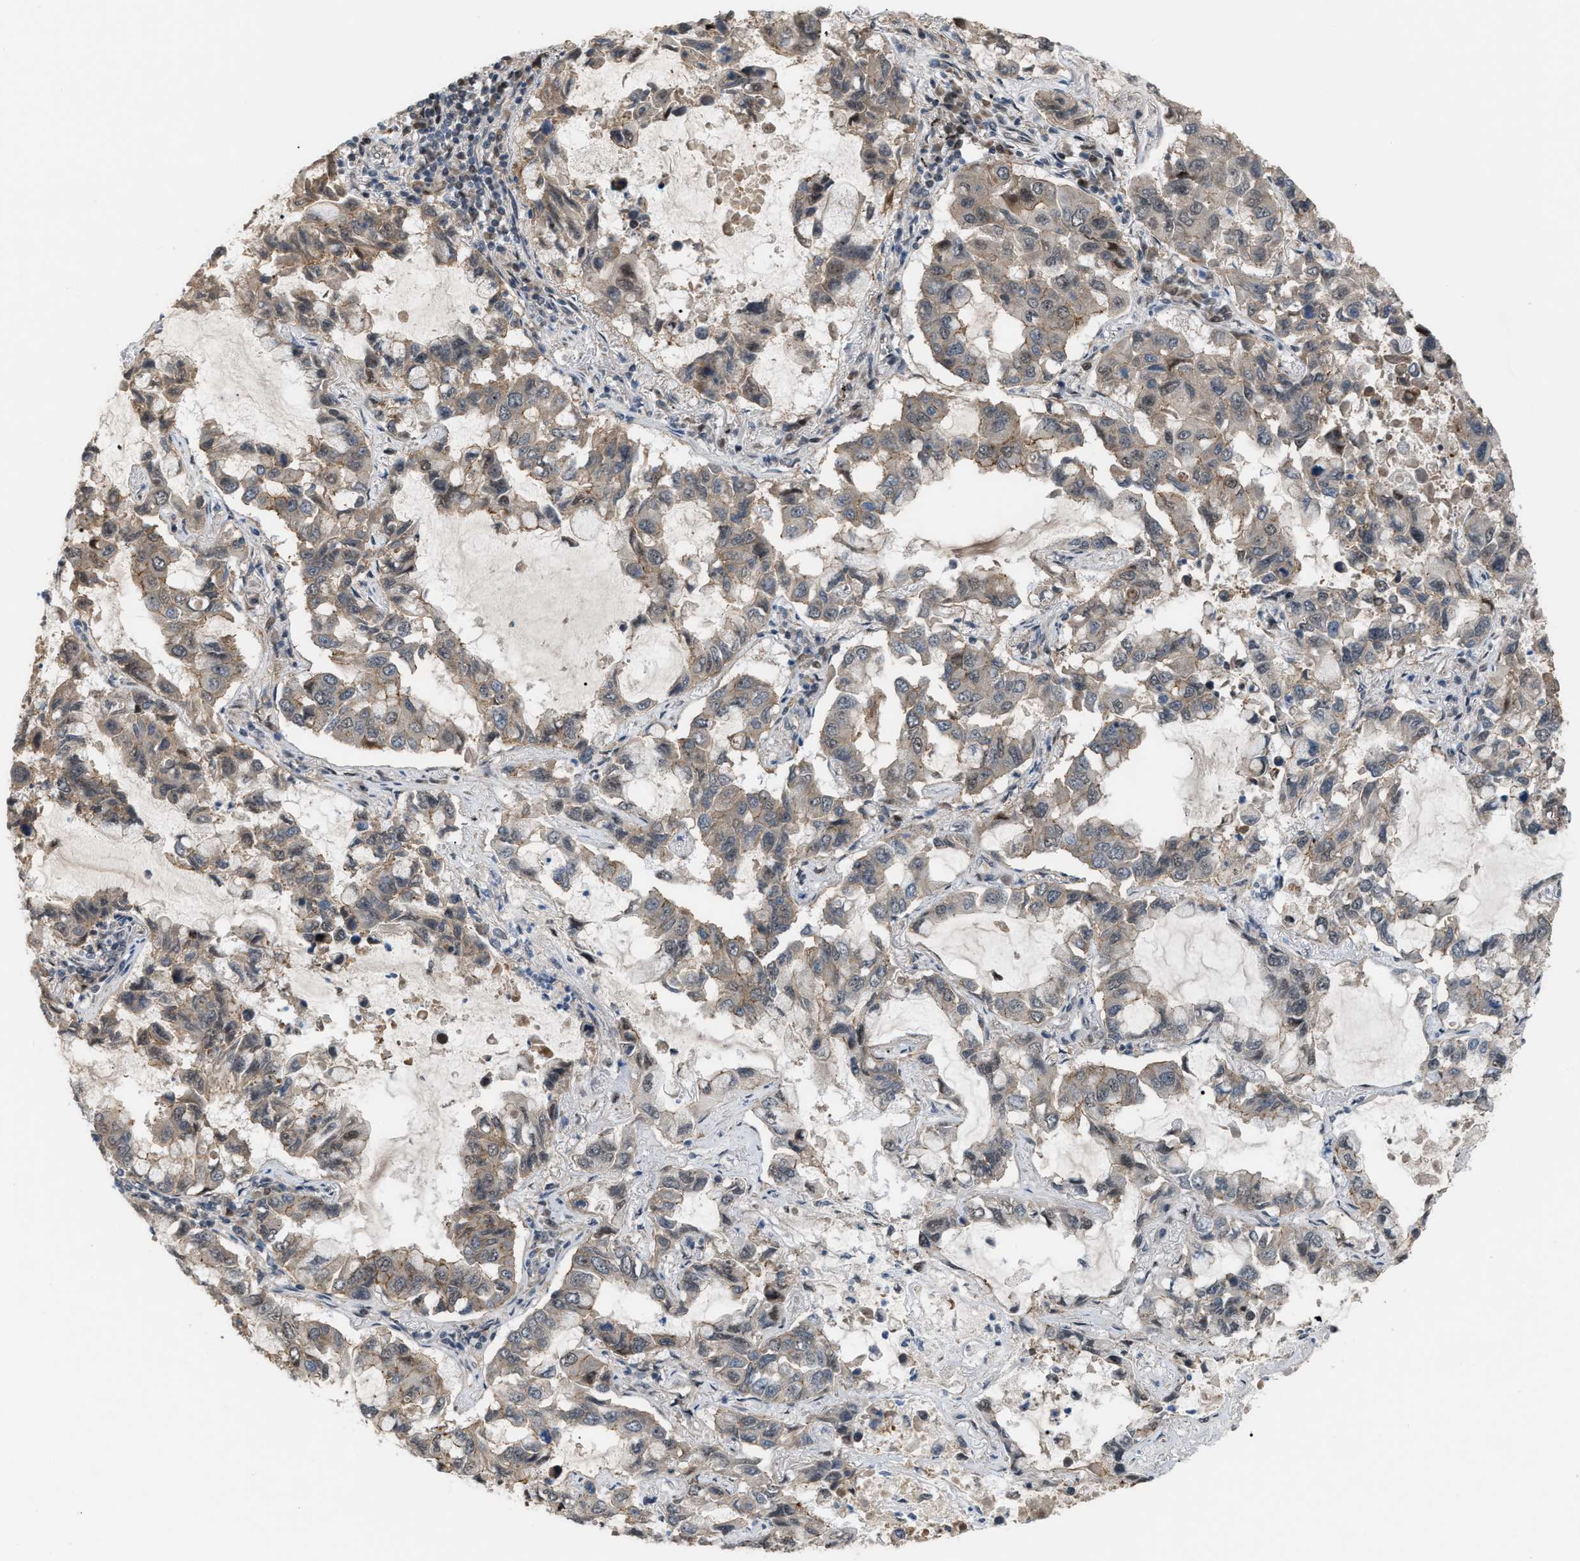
{"staining": {"intensity": "weak", "quantity": "<25%", "location": "cytoplasmic/membranous,nuclear"}, "tissue": "lung cancer", "cell_type": "Tumor cells", "image_type": "cancer", "snomed": [{"axis": "morphology", "description": "Adenocarcinoma, NOS"}, {"axis": "topography", "description": "Lung"}], "caption": "An image of lung cancer (adenocarcinoma) stained for a protein exhibits no brown staining in tumor cells.", "gene": "RFFL", "patient": {"sex": "male", "age": 64}}